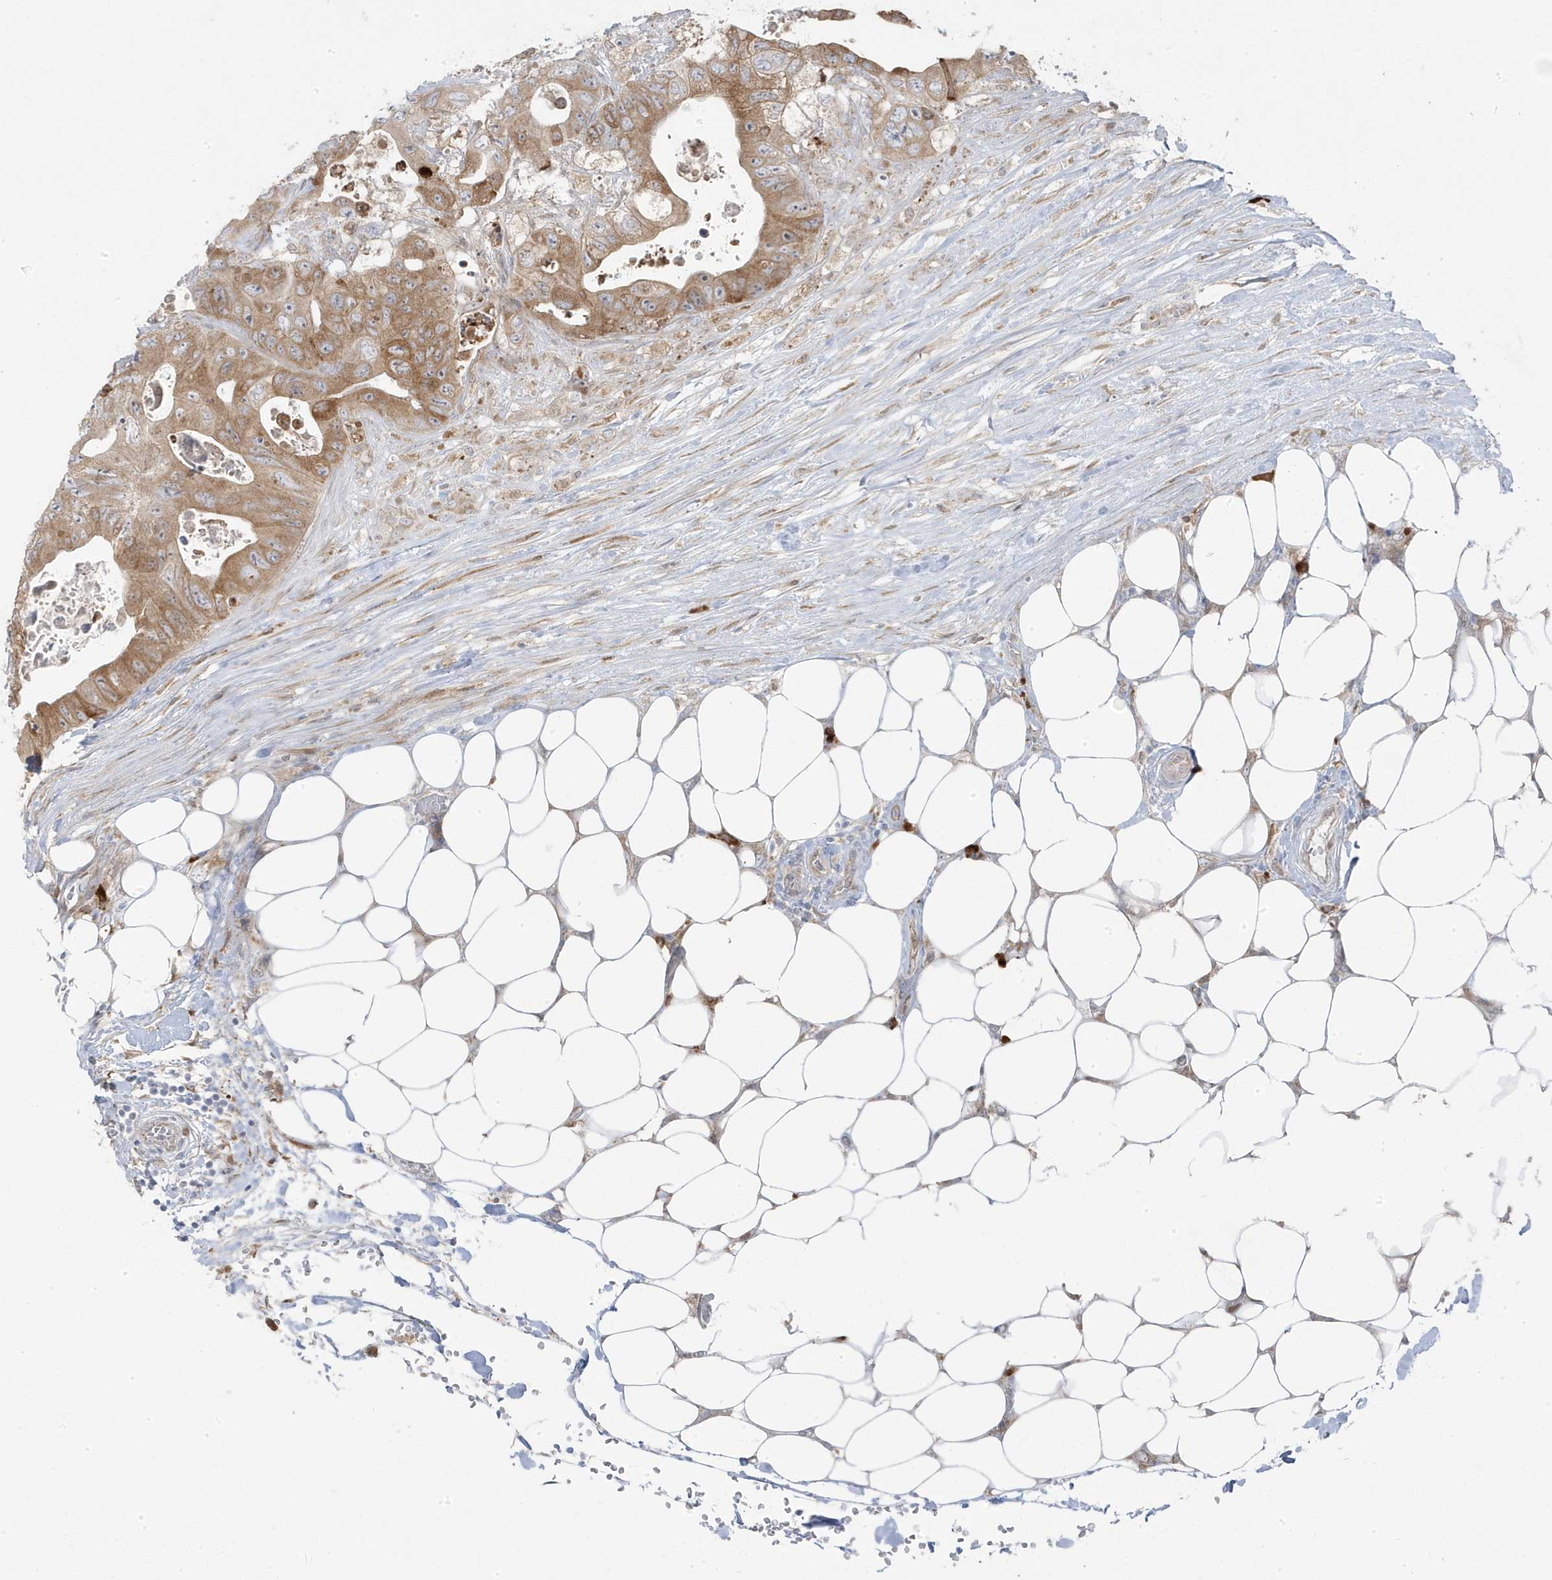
{"staining": {"intensity": "moderate", "quantity": ">75%", "location": "cytoplasmic/membranous"}, "tissue": "colorectal cancer", "cell_type": "Tumor cells", "image_type": "cancer", "snomed": [{"axis": "morphology", "description": "Adenocarcinoma, NOS"}, {"axis": "topography", "description": "Colon"}], "caption": "High-power microscopy captured an IHC micrograph of colorectal cancer, revealing moderate cytoplasmic/membranous staining in about >75% of tumor cells. Nuclei are stained in blue.", "gene": "ZNF654", "patient": {"sex": "female", "age": 46}}